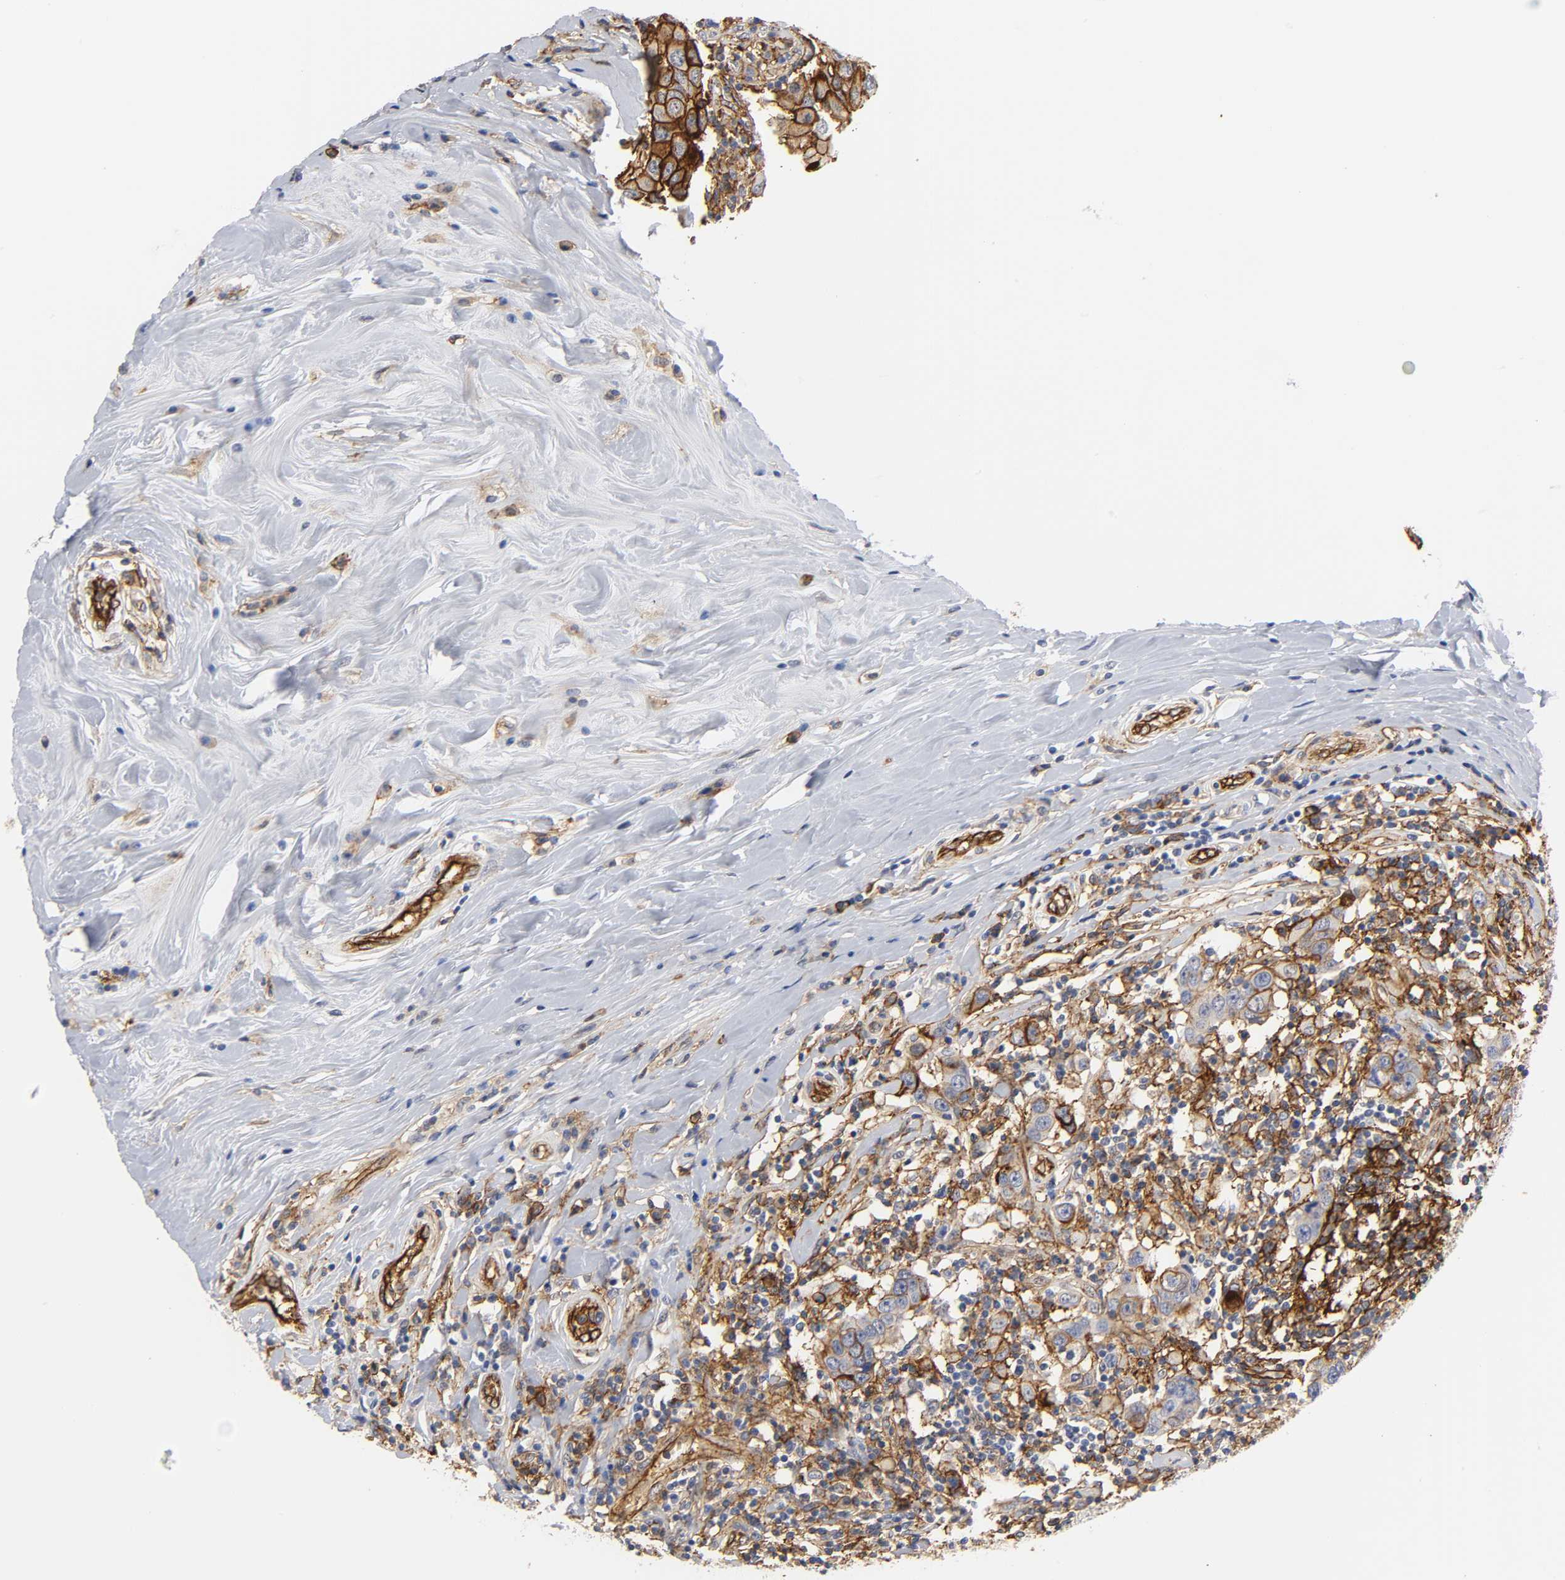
{"staining": {"intensity": "strong", "quantity": ">75%", "location": "cytoplasmic/membranous"}, "tissue": "breast cancer", "cell_type": "Tumor cells", "image_type": "cancer", "snomed": [{"axis": "morphology", "description": "Duct carcinoma"}, {"axis": "topography", "description": "Breast"}], "caption": "This is an image of immunohistochemistry (IHC) staining of breast infiltrating ductal carcinoma, which shows strong expression in the cytoplasmic/membranous of tumor cells.", "gene": "ICAM1", "patient": {"sex": "female", "age": 27}}